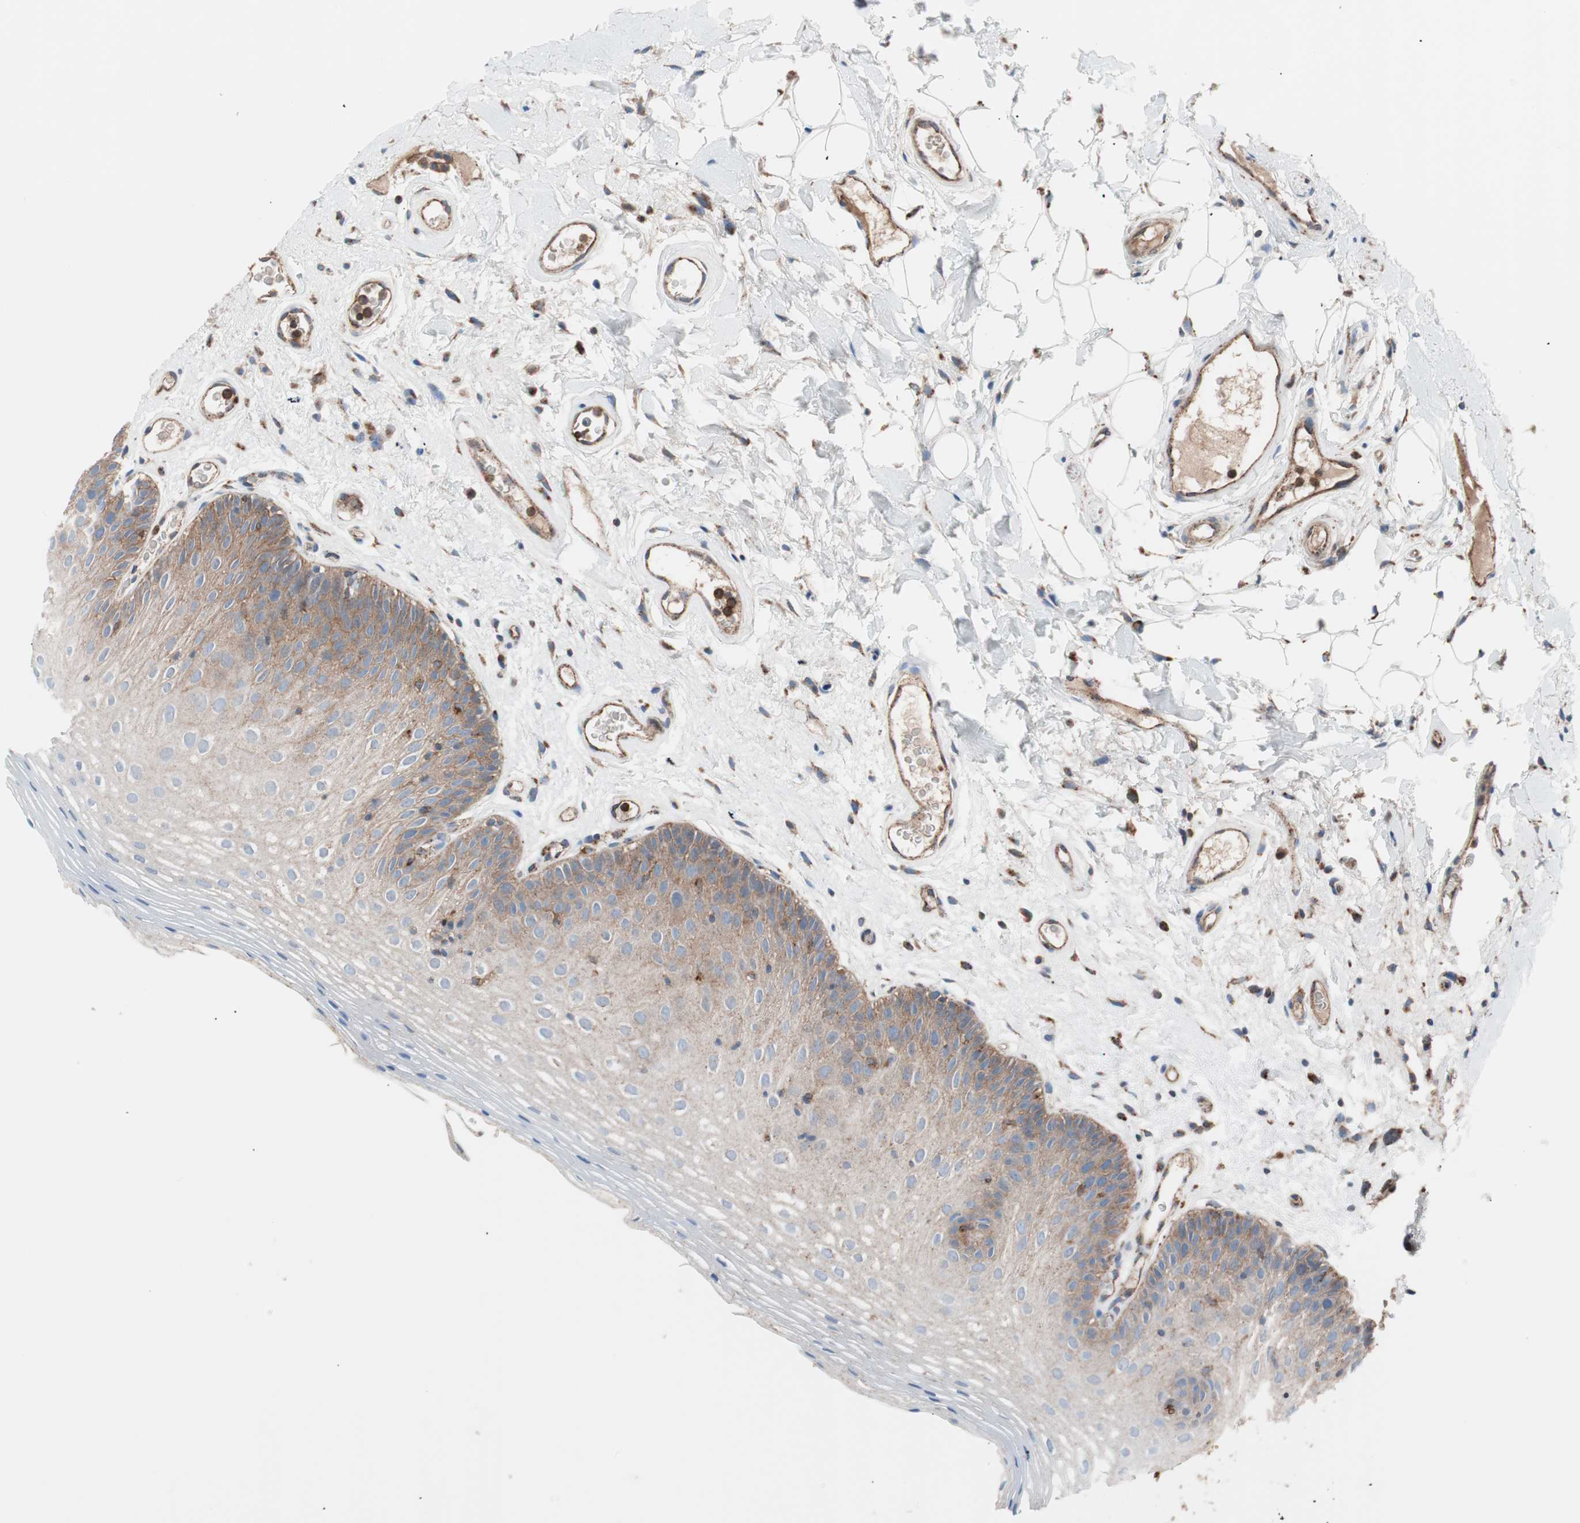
{"staining": {"intensity": "moderate", "quantity": ">75%", "location": "cytoplasmic/membranous"}, "tissue": "oral mucosa", "cell_type": "Squamous epithelial cells", "image_type": "normal", "snomed": [{"axis": "morphology", "description": "Normal tissue, NOS"}, {"axis": "morphology", "description": "Squamous cell carcinoma, NOS"}, {"axis": "topography", "description": "Skeletal muscle"}, {"axis": "topography", "description": "Oral tissue"}], "caption": "Immunohistochemistry staining of benign oral mucosa, which exhibits medium levels of moderate cytoplasmic/membranous positivity in about >75% of squamous epithelial cells indicating moderate cytoplasmic/membranous protein expression. The staining was performed using DAB (brown) for protein detection and nuclei were counterstained in hematoxylin (blue).", "gene": "FLOT2", "patient": {"sex": "male", "age": 71}}